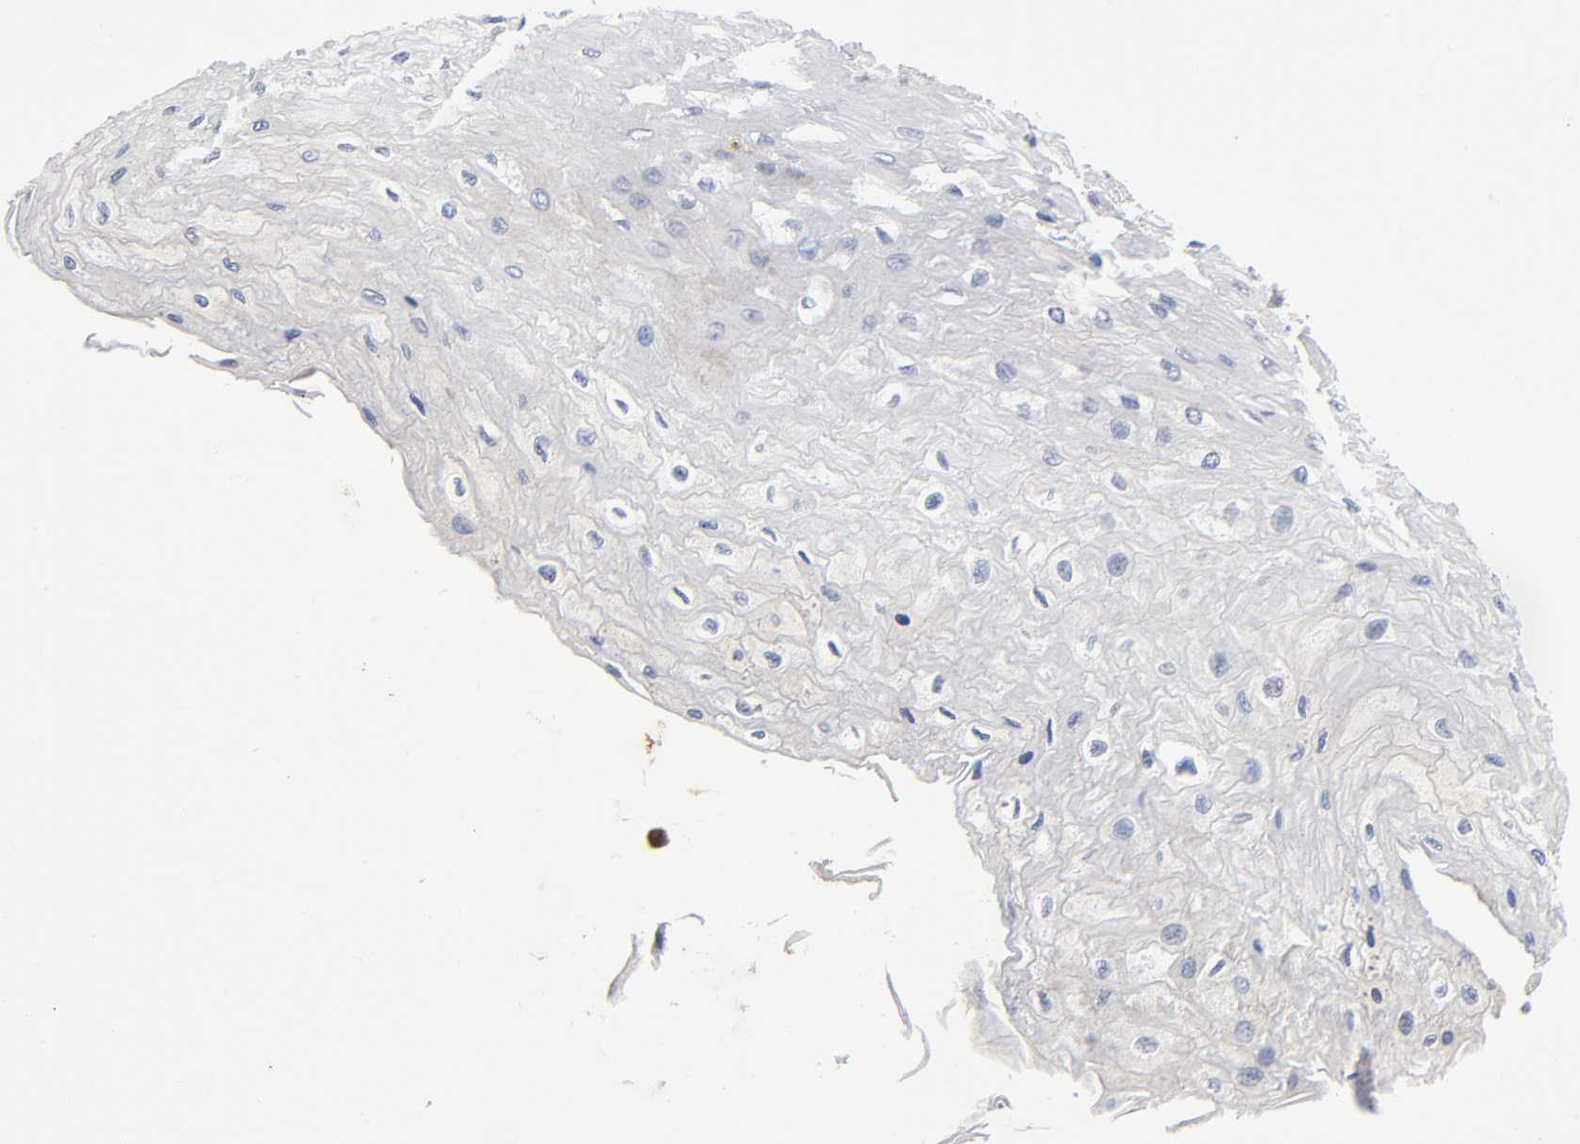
{"staining": {"intensity": "moderate", "quantity": "<25%", "location": "cytoplasmic/membranous"}, "tissue": "esophagus", "cell_type": "Squamous epithelial cells", "image_type": "normal", "snomed": [{"axis": "morphology", "description": "Normal tissue, NOS"}, {"axis": "topography", "description": "Esophagus"}], "caption": "Esophagus stained for a protein (brown) demonstrates moderate cytoplasmic/membranous positive staining in about <25% of squamous epithelial cells.", "gene": "SOS2", "patient": {"sex": "female", "age": 72}}